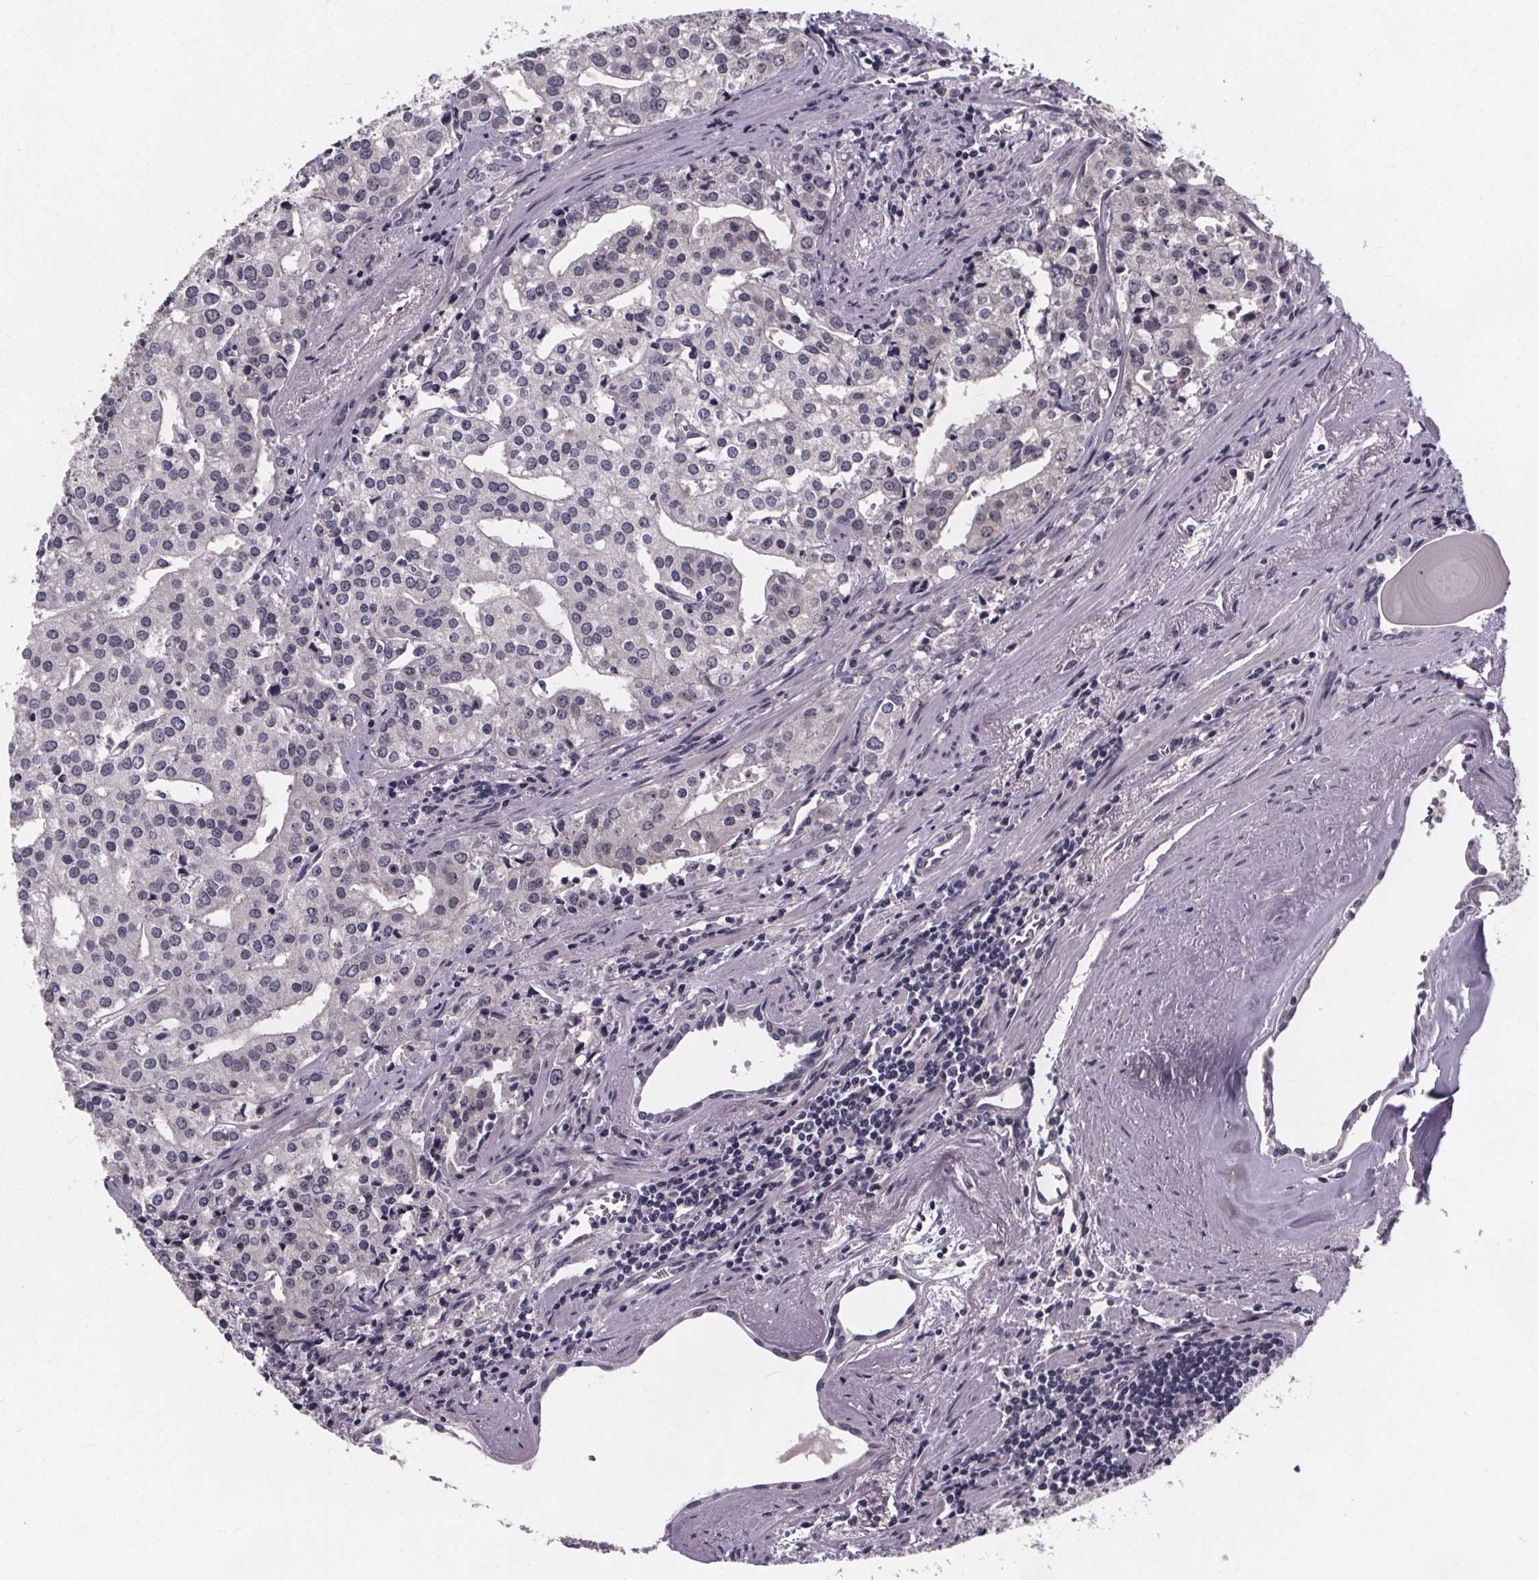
{"staining": {"intensity": "negative", "quantity": "none", "location": "none"}, "tissue": "prostate cancer", "cell_type": "Tumor cells", "image_type": "cancer", "snomed": [{"axis": "morphology", "description": "Adenocarcinoma, High grade"}, {"axis": "topography", "description": "Prostate"}], "caption": "Immunohistochemistry photomicrograph of prostate cancer stained for a protein (brown), which reveals no expression in tumor cells.", "gene": "FAM181B", "patient": {"sex": "male", "age": 68}}